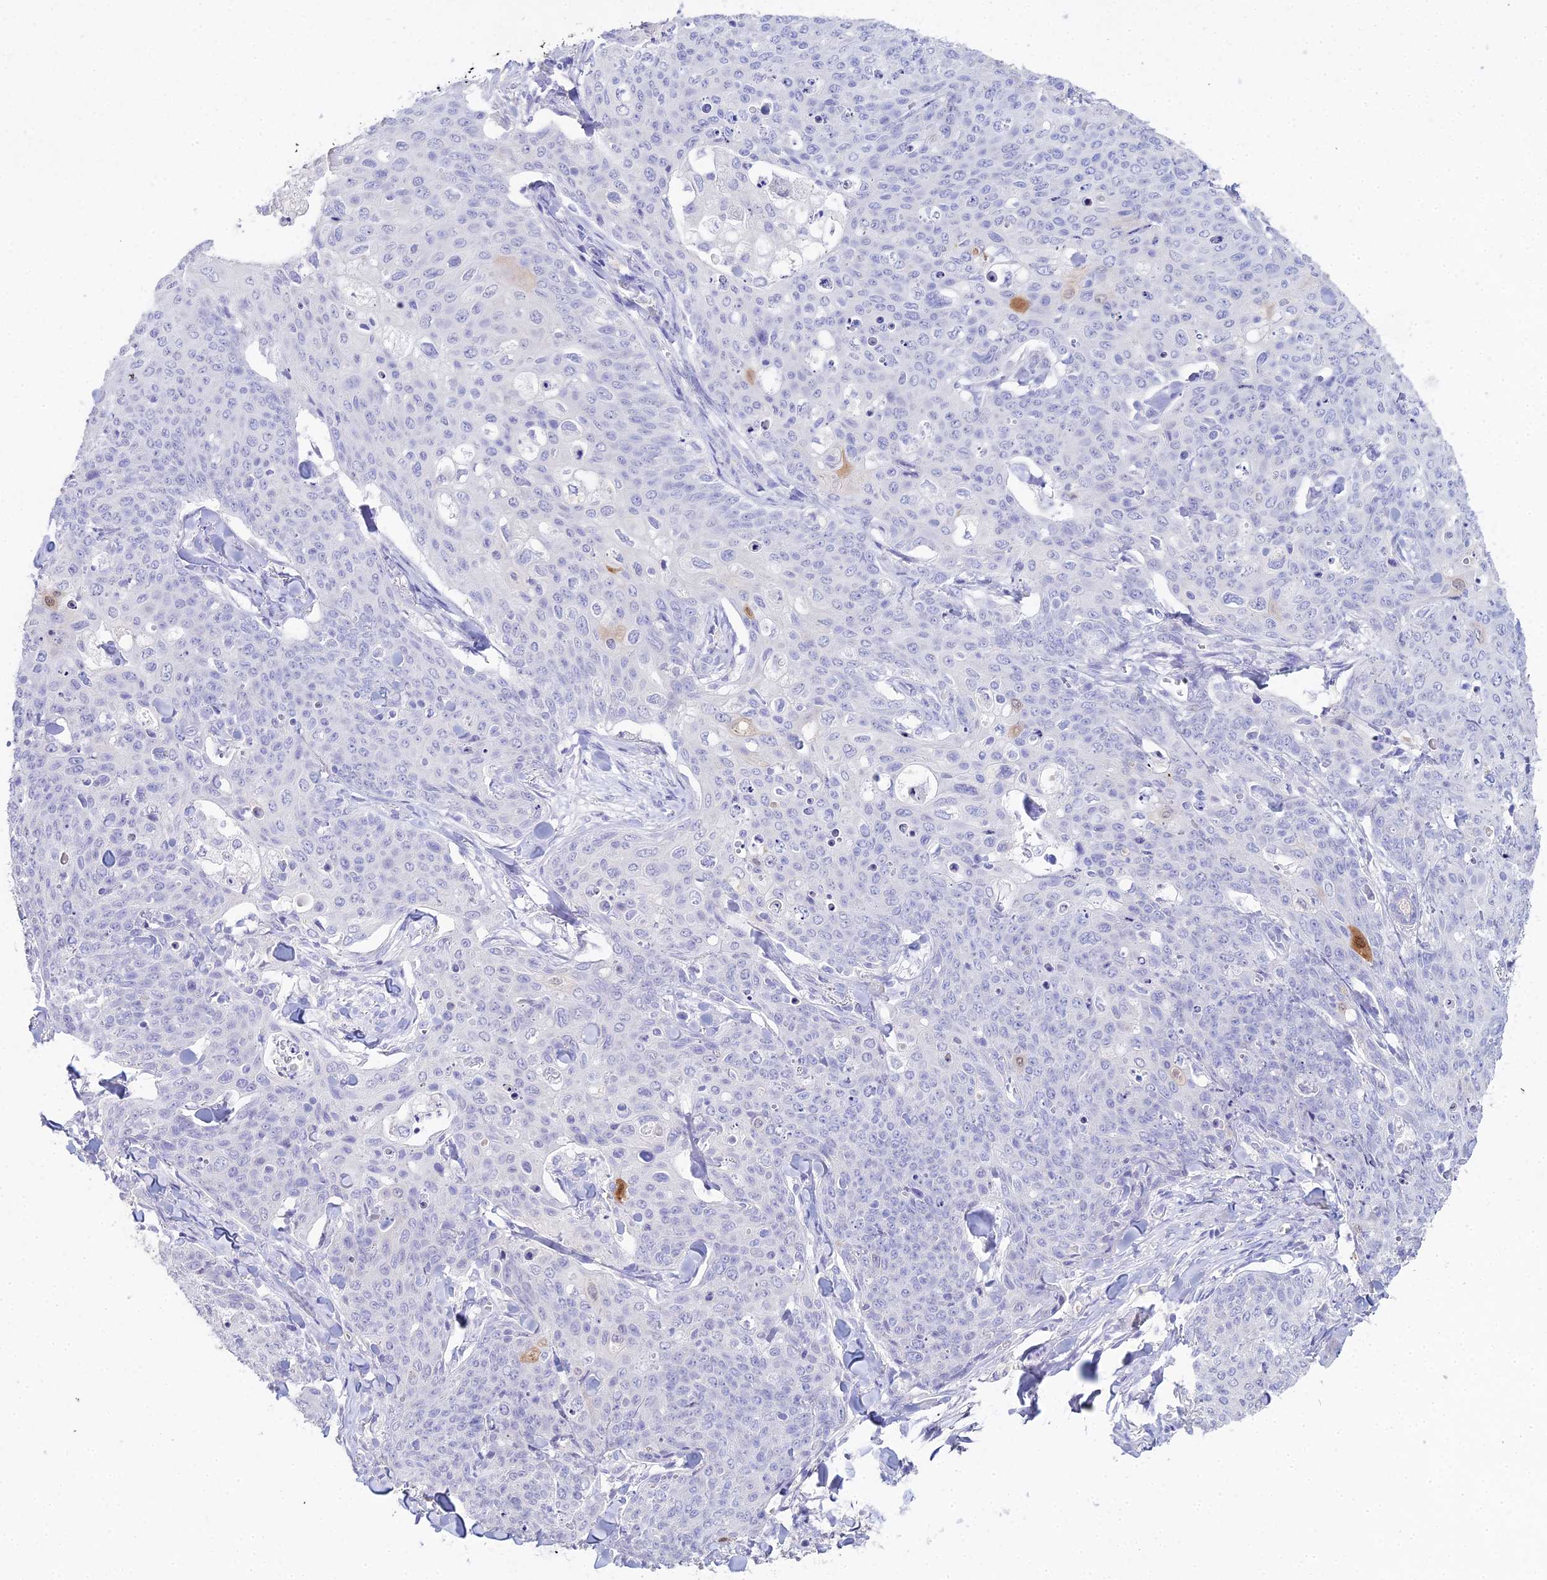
{"staining": {"intensity": "negative", "quantity": "none", "location": "none"}, "tissue": "skin cancer", "cell_type": "Tumor cells", "image_type": "cancer", "snomed": [{"axis": "morphology", "description": "Squamous cell carcinoma, NOS"}, {"axis": "topography", "description": "Skin"}, {"axis": "topography", "description": "Vulva"}], "caption": "The image reveals no staining of tumor cells in skin cancer (squamous cell carcinoma). (DAB immunohistochemistry, high magnification).", "gene": "S100A7", "patient": {"sex": "female", "age": 85}}